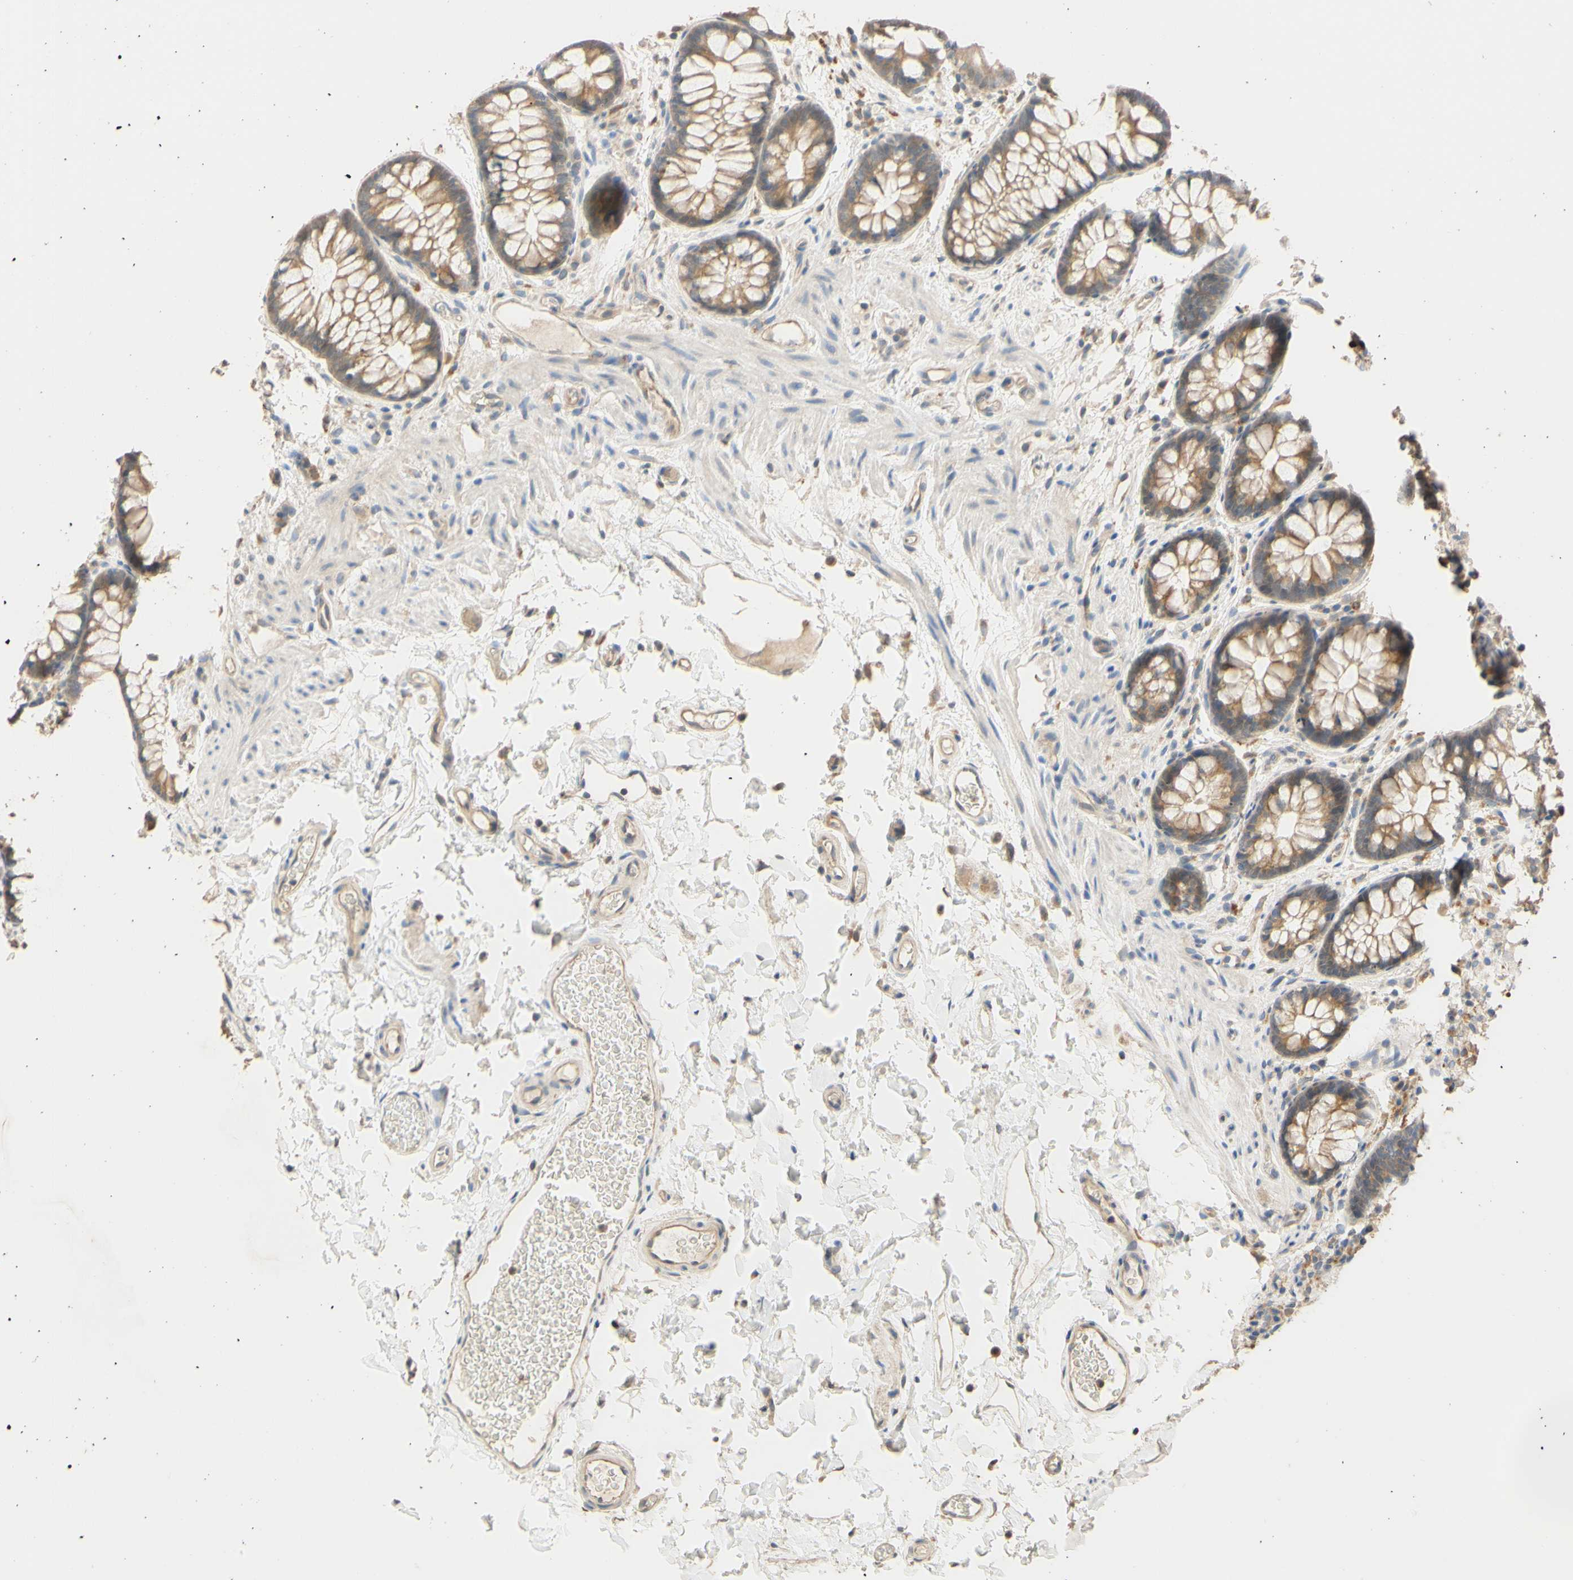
{"staining": {"intensity": "moderate", "quantity": ">75%", "location": "cytoplasmic/membranous"}, "tissue": "colon", "cell_type": "Endothelial cells", "image_type": "normal", "snomed": [{"axis": "morphology", "description": "Normal tissue, NOS"}, {"axis": "topography", "description": "Colon"}], "caption": "A brown stain highlights moderate cytoplasmic/membranous staining of a protein in endothelial cells of normal colon.", "gene": "SMIM19", "patient": {"sex": "female", "age": 80}}